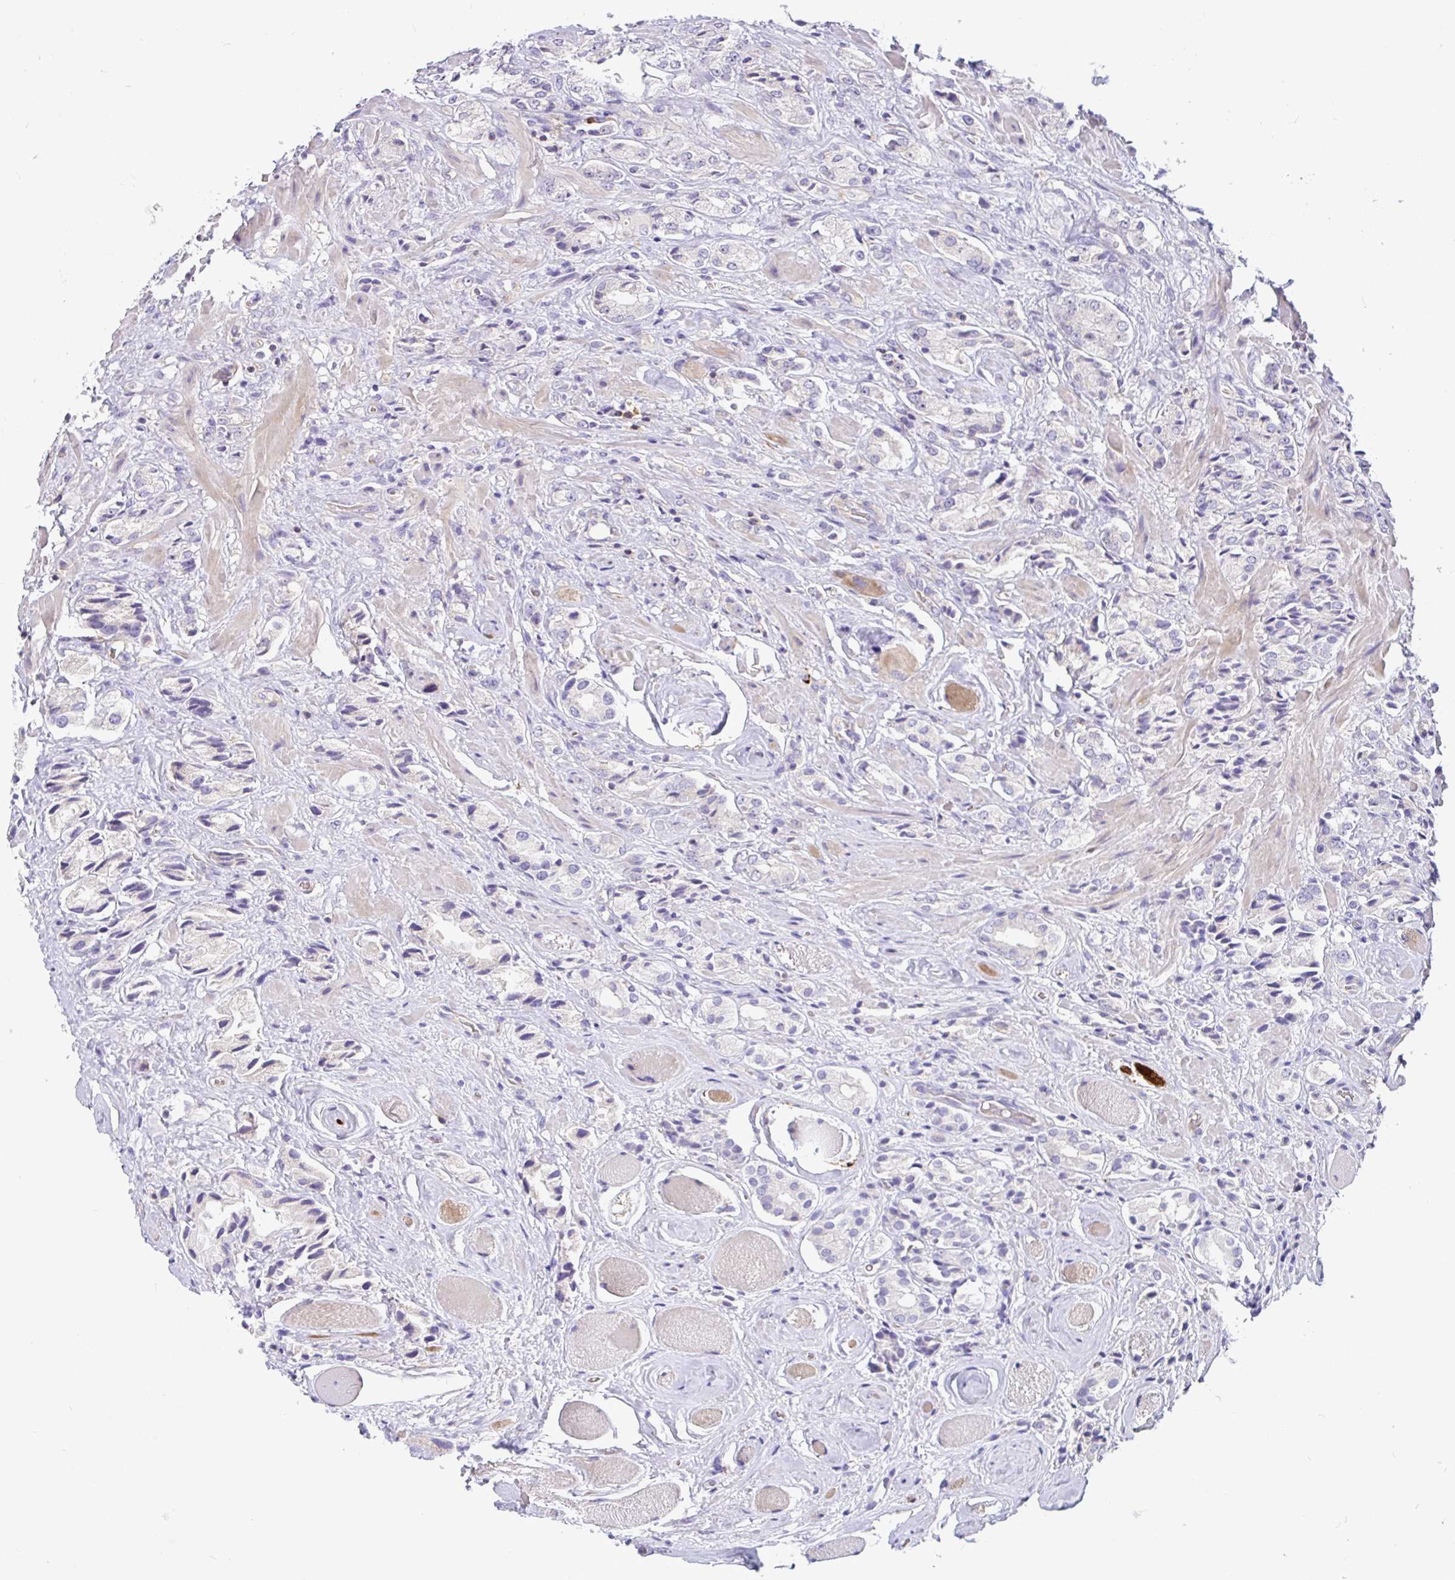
{"staining": {"intensity": "negative", "quantity": "none", "location": "none"}, "tissue": "prostate cancer", "cell_type": "Tumor cells", "image_type": "cancer", "snomed": [{"axis": "morphology", "description": "Adenocarcinoma, High grade"}, {"axis": "topography", "description": "Prostate and seminal vesicle, NOS"}], "caption": "This is an immunohistochemistry (IHC) histopathology image of prostate cancer (adenocarcinoma (high-grade)). There is no staining in tumor cells.", "gene": "LRRC26", "patient": {"sex": "male", "age": 64}}